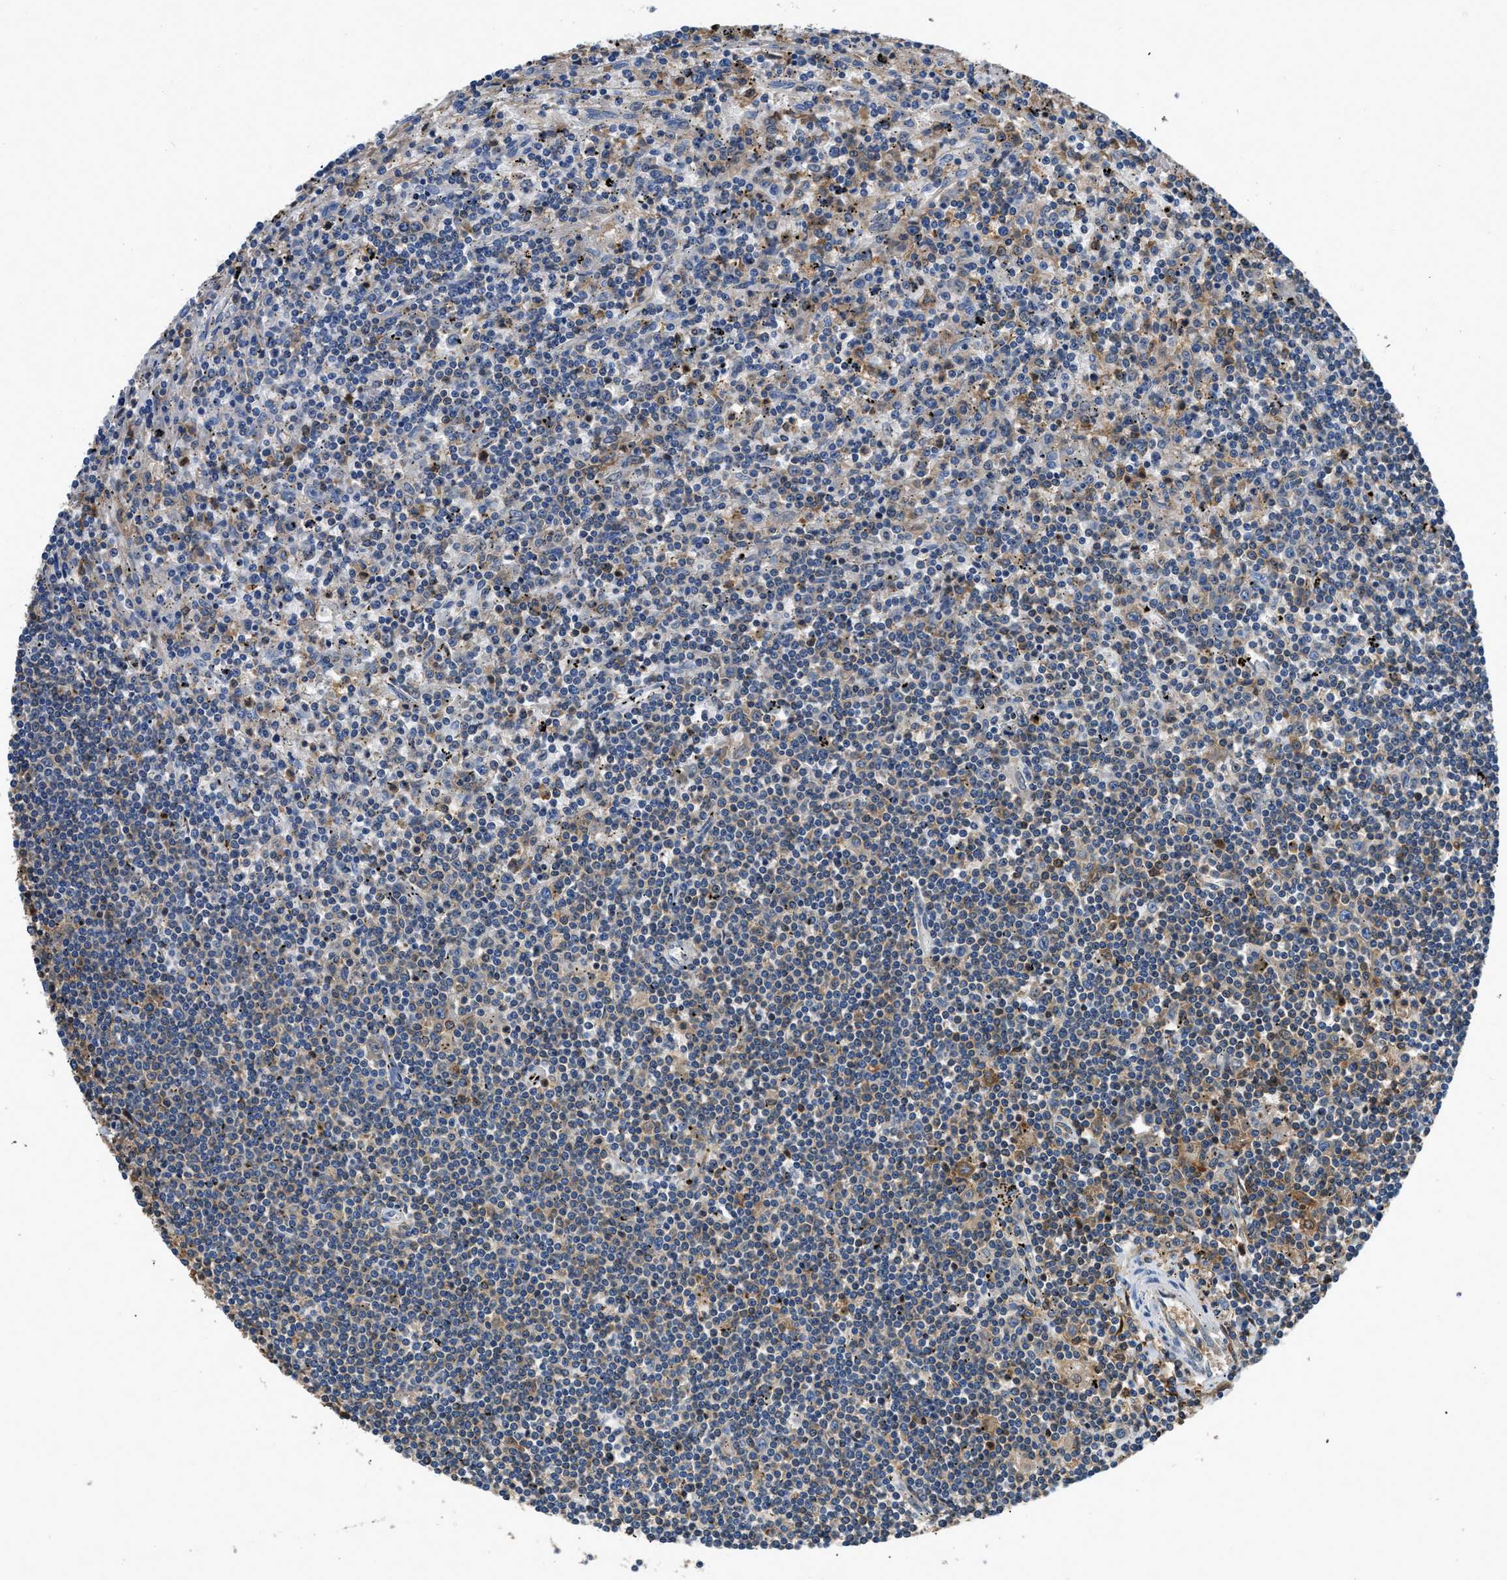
{"staining": {"intensity": "weak", "quantity": "<25%", "location": "cytoplasmic/membranous"}, "tissue": "lymphoma", "cell_type": "Tumor cells", "image_type": "cancer", "snomed": [{"axis": "morphology", "description": "Malignant lymphoma, non-Hodgkin's type, Low grade"}, {"axis": "topography", "description": "Spleen"}], "caption": "High power microscopy micrograph of an immunohistochemistry (IHC) histopathology image of low-grade malignant lymphoma, non-Hodgkin's type, revealing no significant expression in tumor cells.", "gene": "PKM", "patient": {"sex": "male", "age": 76}}